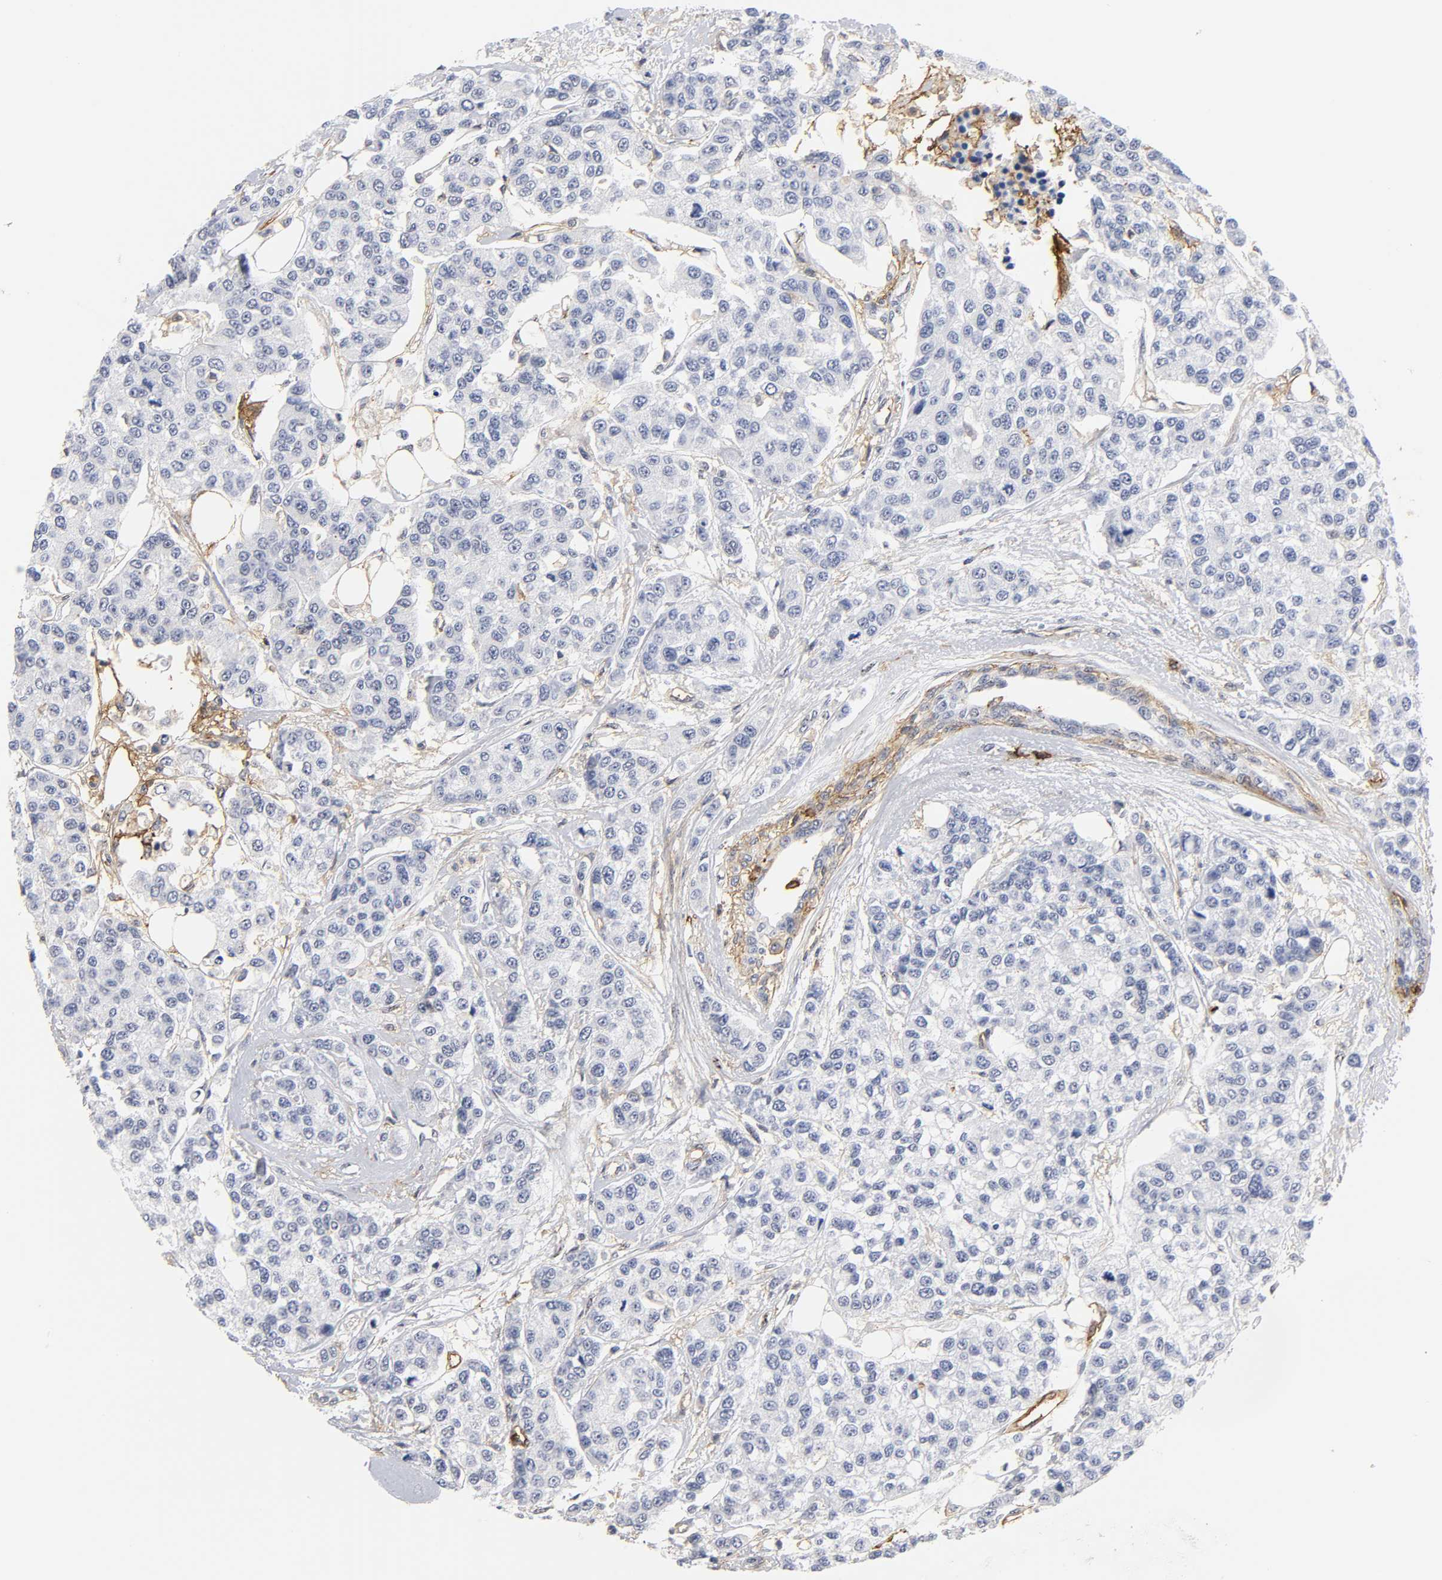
{"staining": {"intensity": "negative", "quantity": "none", "location": "none"}, "tissue": "breast cancer", "cell_type": "Tumor cells", "image_type": "cancer", "snomed": [{"axis": "morphology", "description": "Duct carcinoma"}, {"axis": "topography", "description": "Breast"}], "caption": "Immunohistochemical staining of human breast cancer (invasive ductal carcinoma) demonstrates no significant staining in tumor cells.", "gene": "ICAM1", "patient": {"sex": "female", "age": 51}}